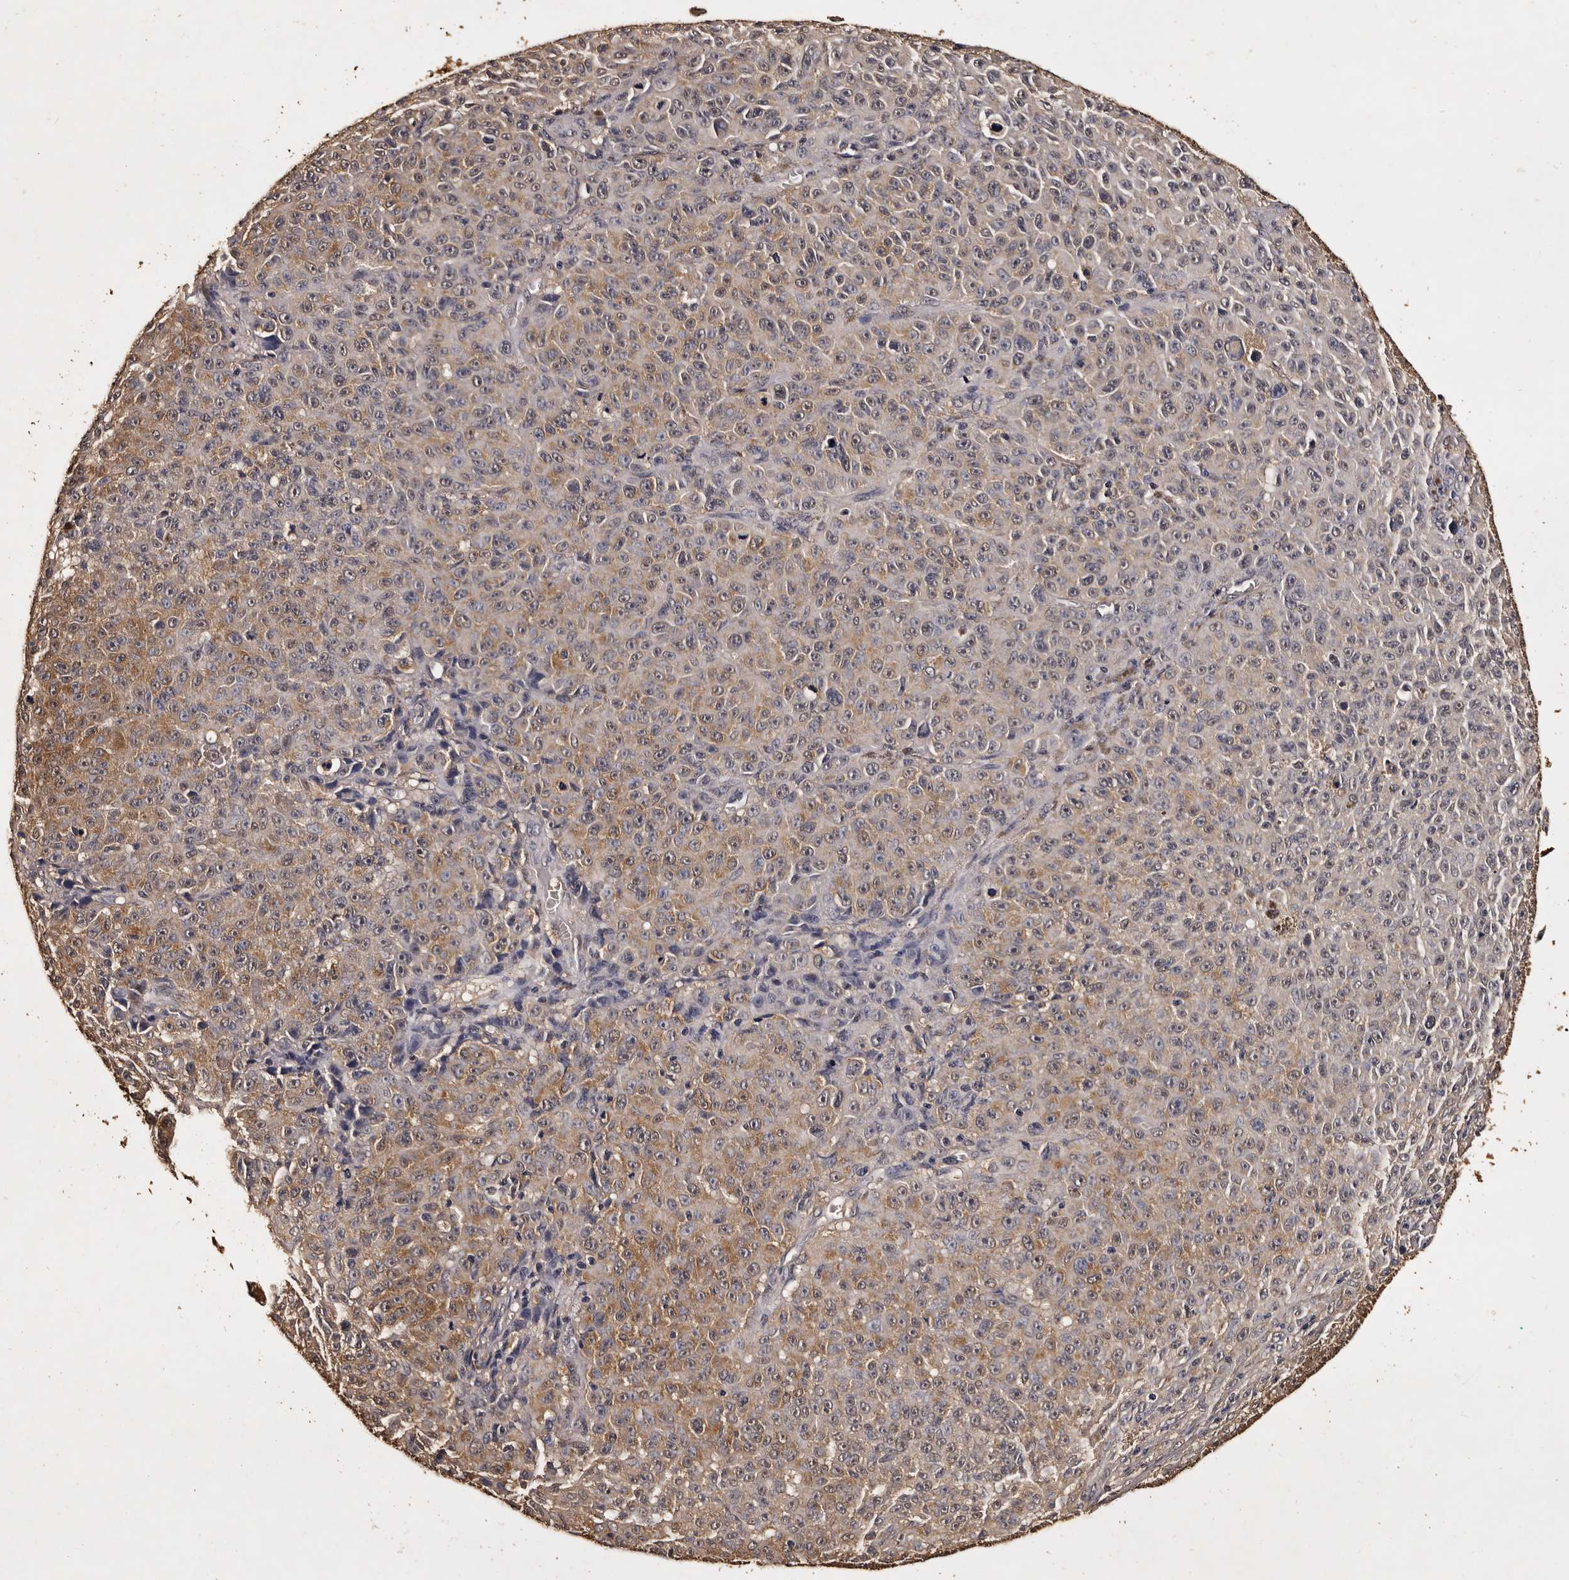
{"staining": {"intensity": "moderate", "quantity": "25%-75%", "location": "cytoplasmic/membranous"}, "tissue": "melanoma", "cell_type": "Tumor cells", "image_type": "cancer", "snomed": [{"axis": "morphology", "description": "Malignant melanoma, NOS"}, {"axis": "topography", "description": "Skin"}], "caption": "Immunohistochemistry (DAB (3,3'-diaminobenzidine)) staining of malignant melanoma exhibits moderate cytoplasmic/membranous protein staining in approximately 25%-75% of tumor cells.", "gene": "PARS2", "patient": {"sex": "female", "age": 82}}